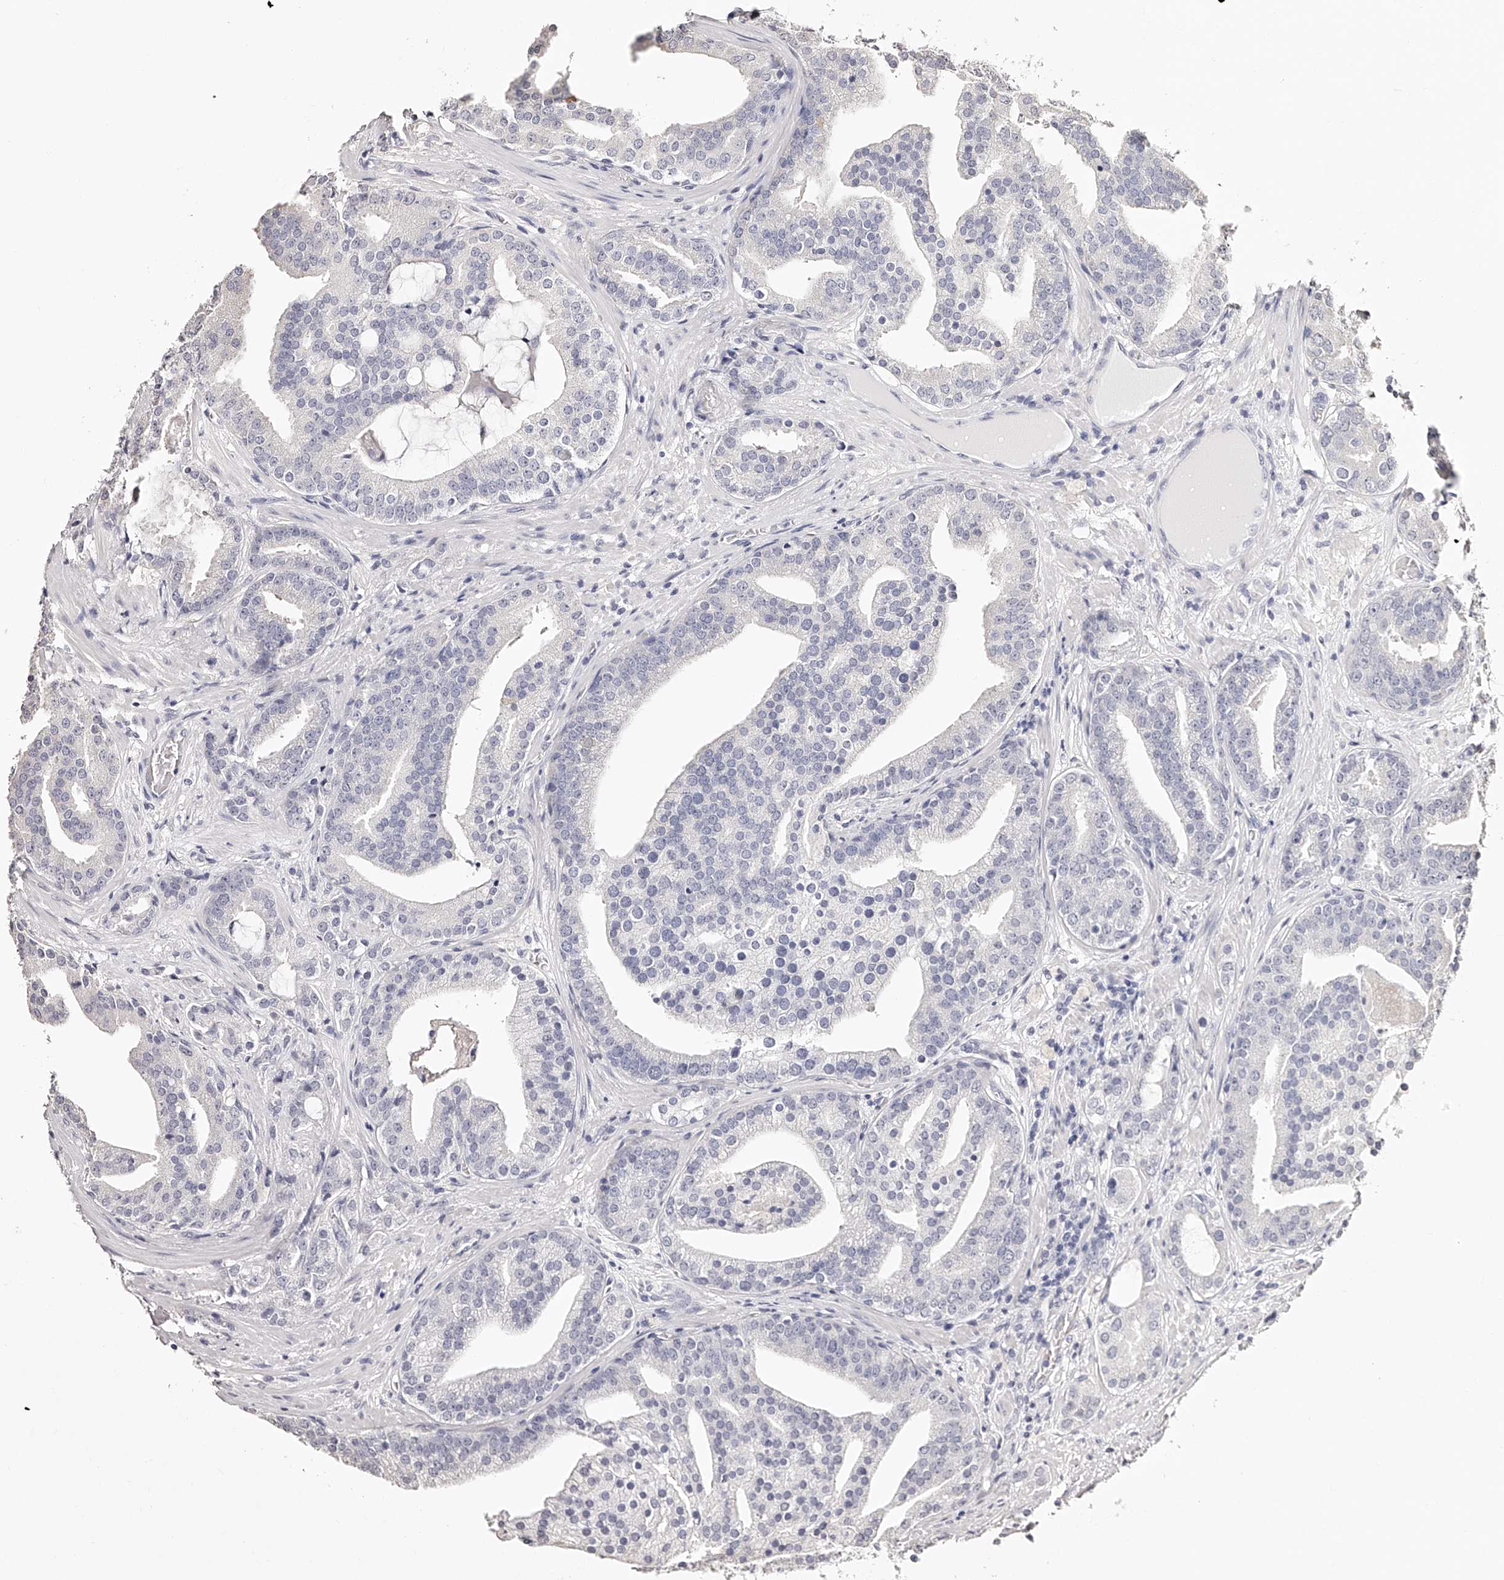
{"staining": {"intensity": "weak", "quantity": "<25%", "location": "cytoplasmic/membranous"}, "tissue": "prostate cancer", "cell_type": "Tumor cells", "image_type": "cancer", "snomed": [{"axis": "morphology", "description": "Adenocarcinoma, Low grade"}, {"axis": "topography", "description": "Prostate"}], "caption": "Tumor cells show no significant protein positivity in low-grade adenocarcinoma (prostate). Brightfield microscopy of immunohistochemistry (IHC) stained with DAB (3,3'-diaminobenzidine) (brown) and hematoxylin (blue), captured at high magnification.", "gene": "ZNF582", "patient": {"sex": "male", "age": 67}}